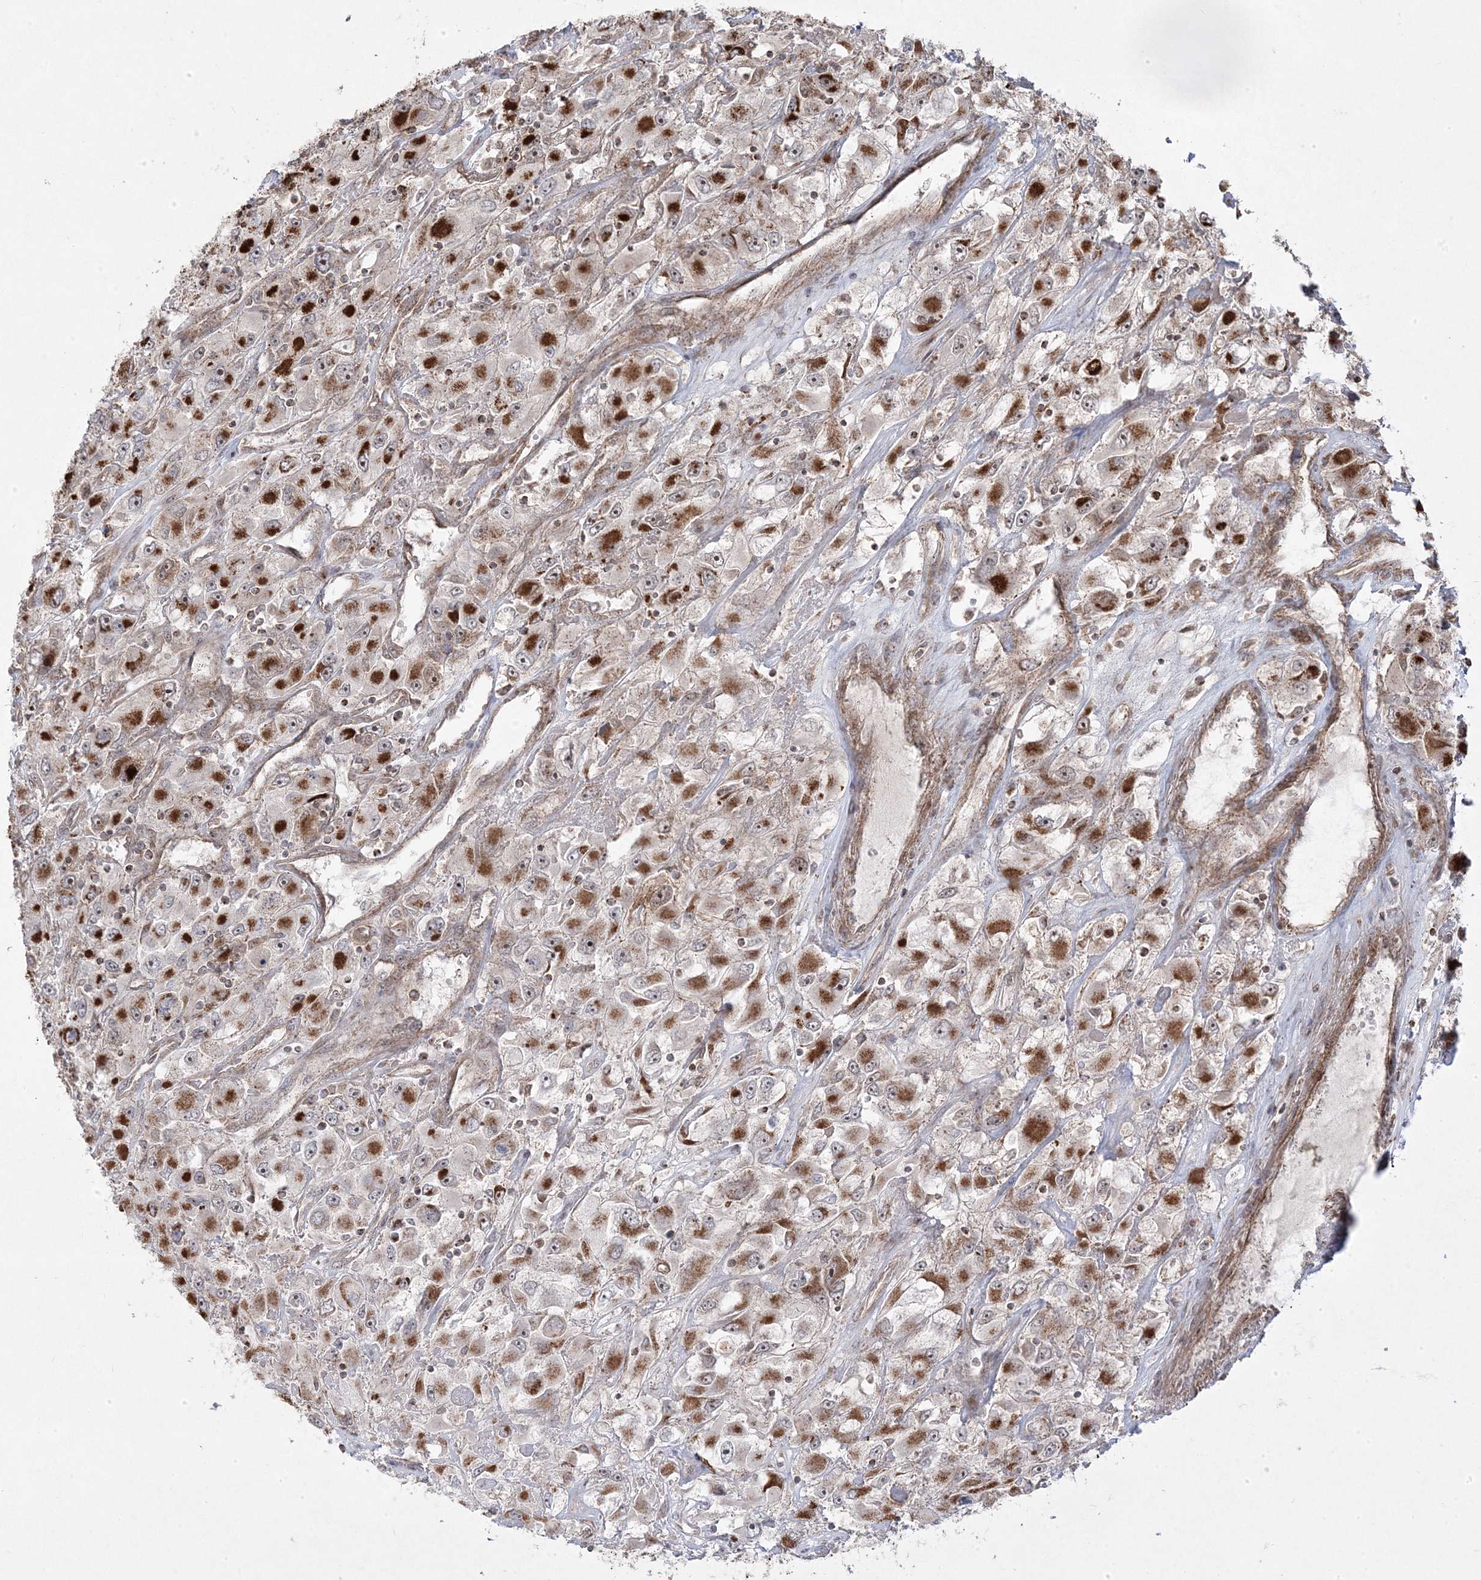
{"staining": {"intensity": "strong", "quantity": ">75%", "location": "cytoplasmic/membranous"}, "tissue": "renal cancer", "cell_type": "Tumor cells", "image_type": "cancer", "snomed": [{"axis": "morphology", "description": "Adenocarcinoma, NOS"}, {"axis": "topography", "description": "Kidney"}], "caption": "Immunohistochemistry (DAB) staining of human renal cancer shows strong cytoplasmic/membranous protein staining in about >75% of tumor cells.", "gene": "CLUAP1", "patient": {"sex": "female", "age": 52}}